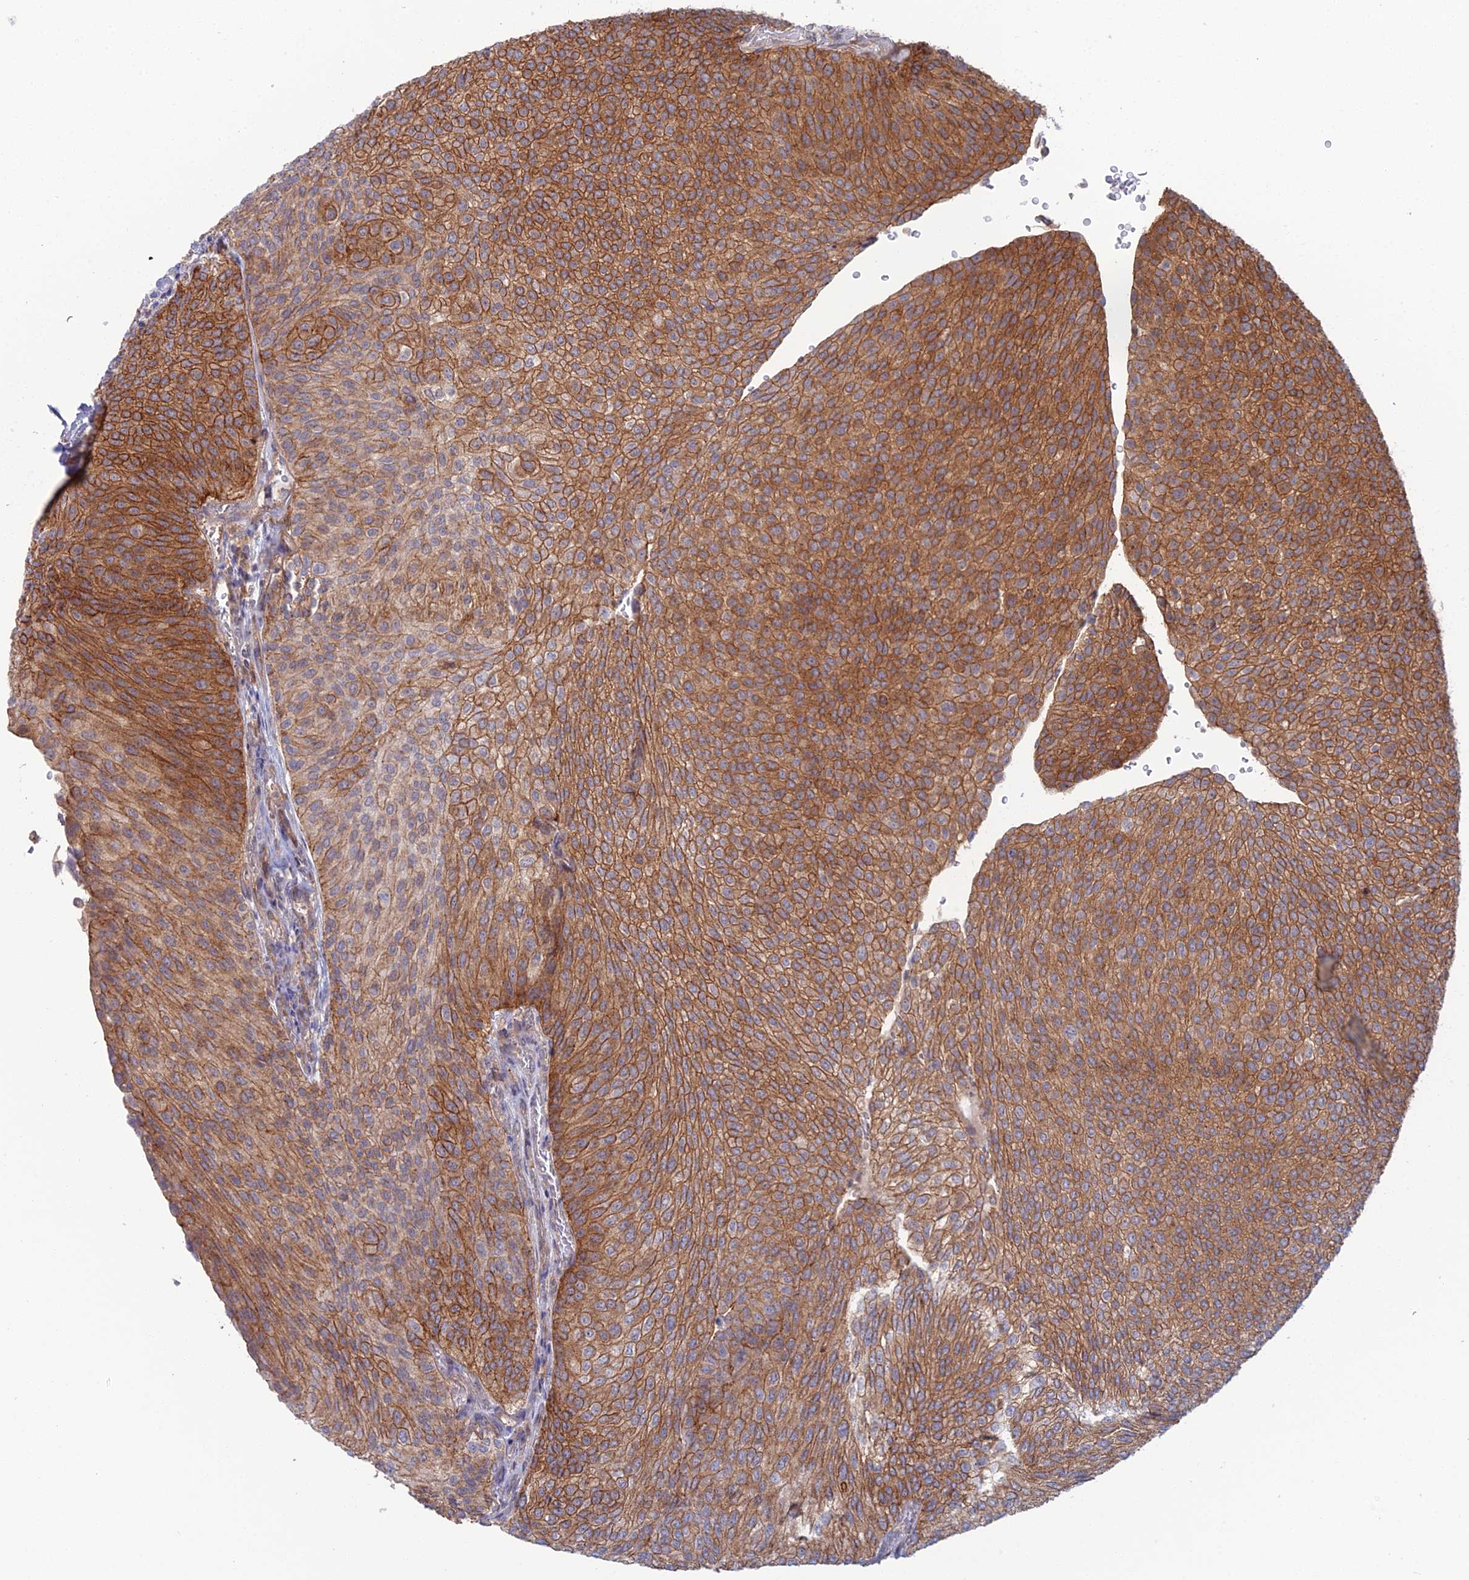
{"staining": {"intensity": "moderate", "quantity": ">75%", "location": "cytoplasmic/membranous"}, "tissue": "urothelial cancer", "cell_type": "Tumor cells", "image_type": "cancer", "snomed": [{"axis": "morphology", "description": "Urothelial carcinoma, High grade"}, {"axis": "topography", "description": "Urinary bladder"}], "caption": "Tumor cells reveal medium levels of moderate cytoplasmic/membranous expression in approximately >75% of cells in urothelial cancer.", "gene": "ABHD1", "patient": {"sex": "female", "age": 79}}